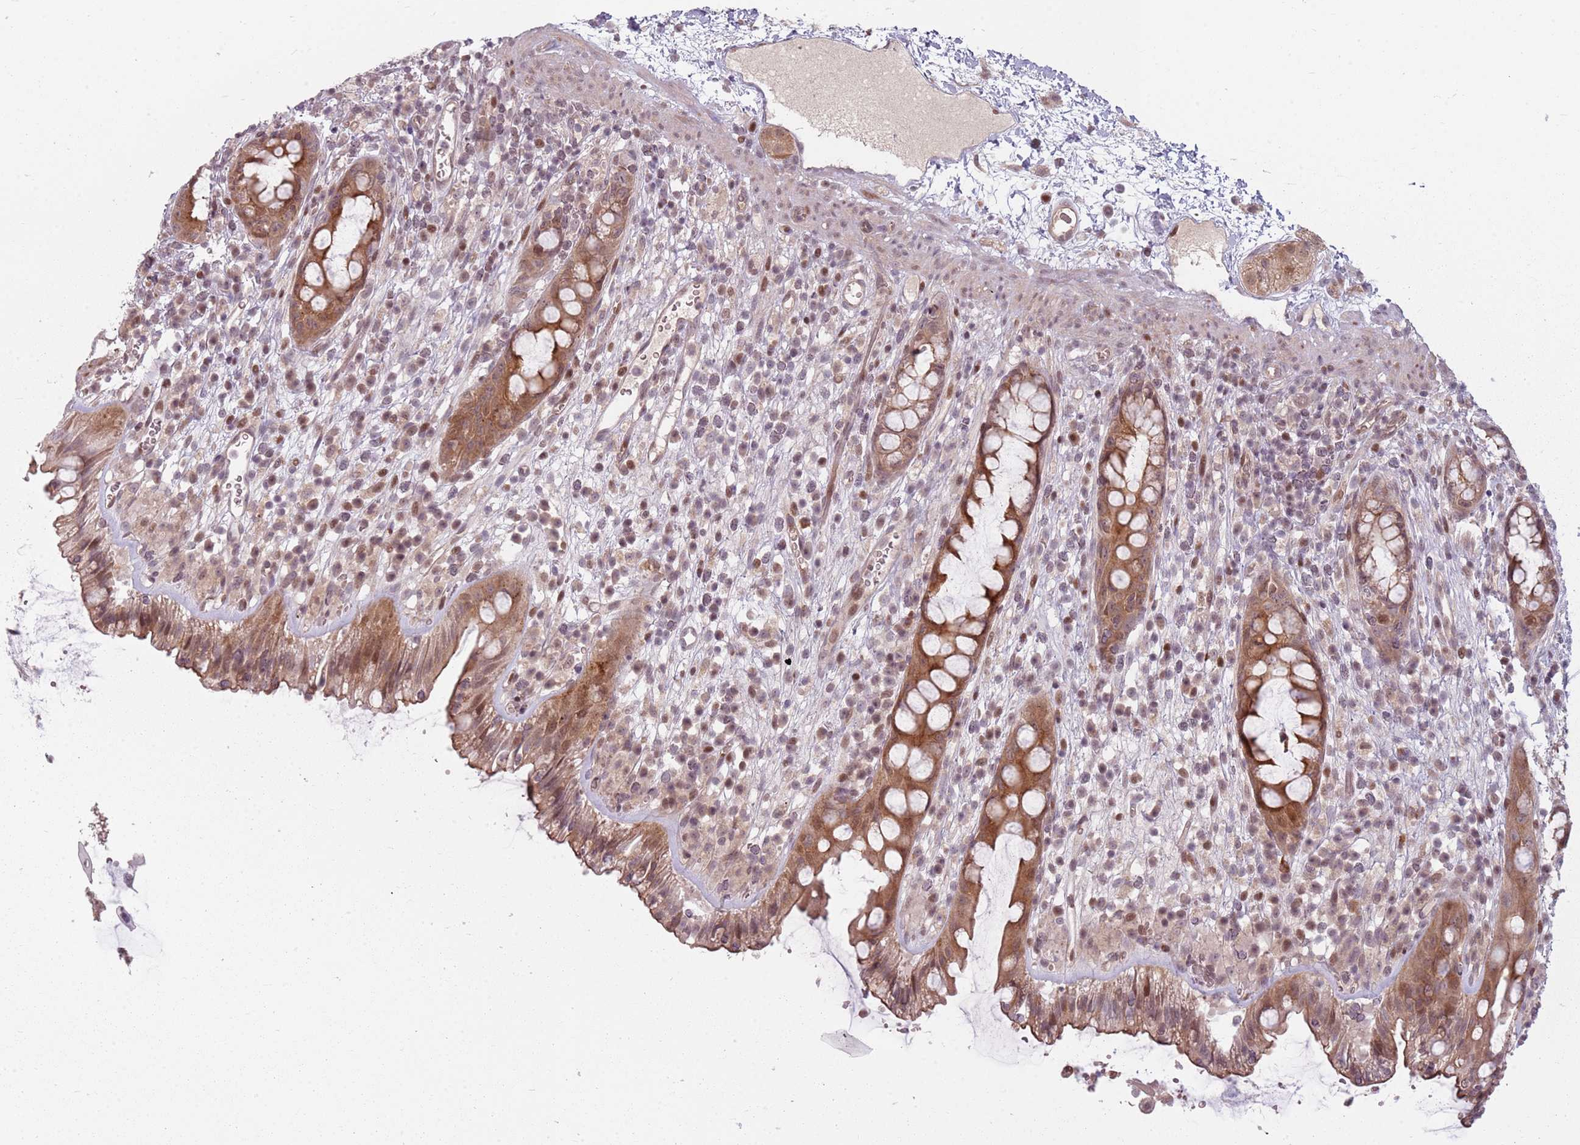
{"staining": {"intensity": "strong", "quantity": ">75%", "location": "cytoplasmic/membranous,nuclear"}, "tissue": "rectum", "cell_type": "Glandular cells", "image_type": "normal", "snomed": [{"axis": "morphology", "description": "Normal tissue, NOS"}, {"axis": "topography", "description": "Rectum"}], "caption": "A brown stain labels strong cytoplasmic/membranous,nuclear staining of a protein in glandular cells of benign human rectum.", "gene": "ADGRG1", "patient": {"sex": "female", "age": 57}}